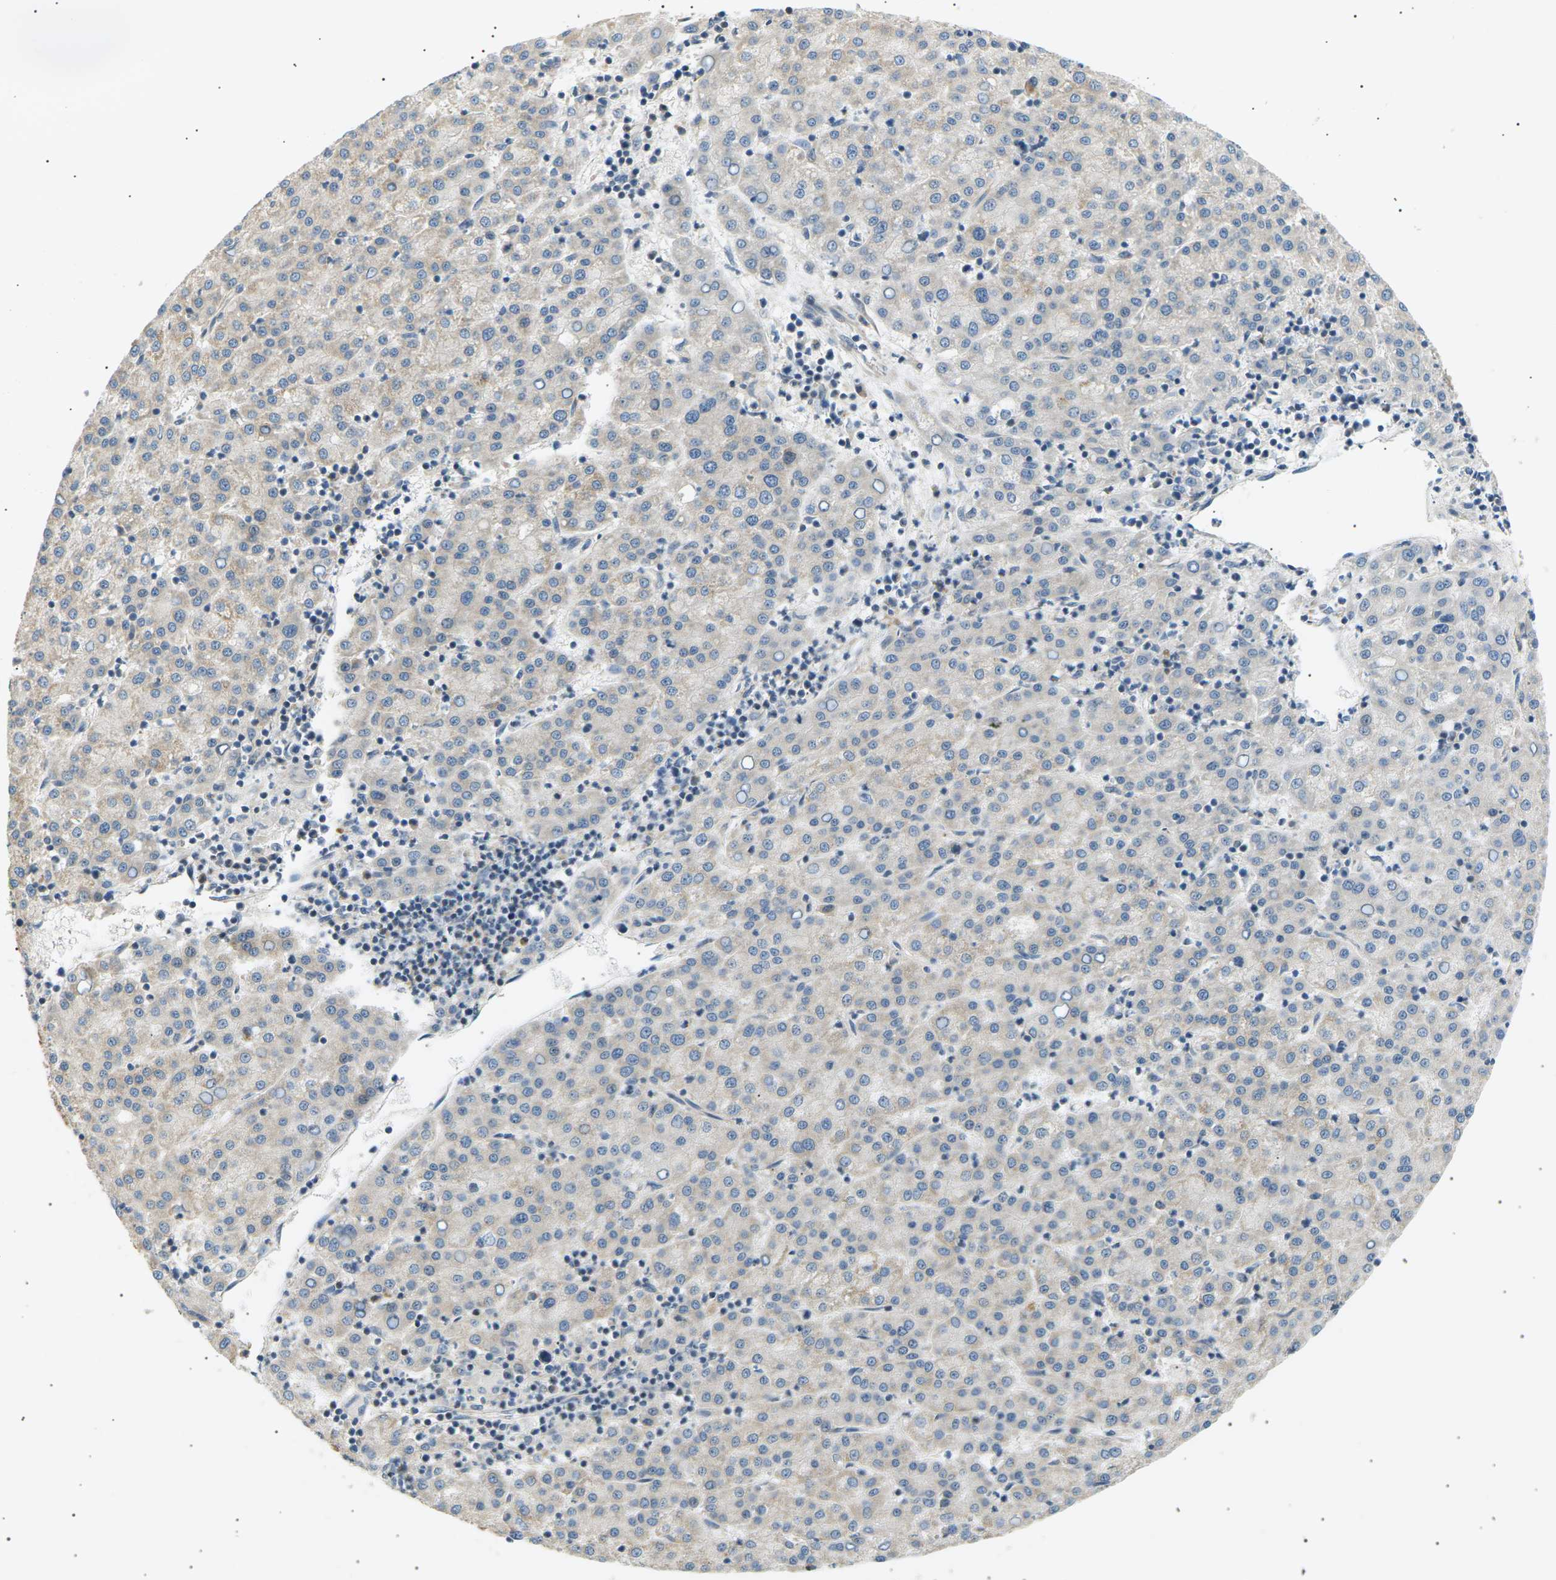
{"staining": {"intensity": "negative", "quantity": "none", "location": "none"}, "tissue": "liver cancer", "cell_type": "Tumor cells", "image_type": "cancer", "snomed": [{"axis": "morphology", "description": "Carcinoma, Hepatocellular, NOS"}, {"axis": "topography", "description": "Liver"}], "caption": "Immunohistochemistry histopathology image of neoplastic tissue: human liver cancer (hepatocellular carcinoma) stained with DAB (3,3'-diaminobenzidine) shows no significant protein expression in tumor cells.", "gene": "TBC1D8", "patient": {"sex": "female", "age": 58}}